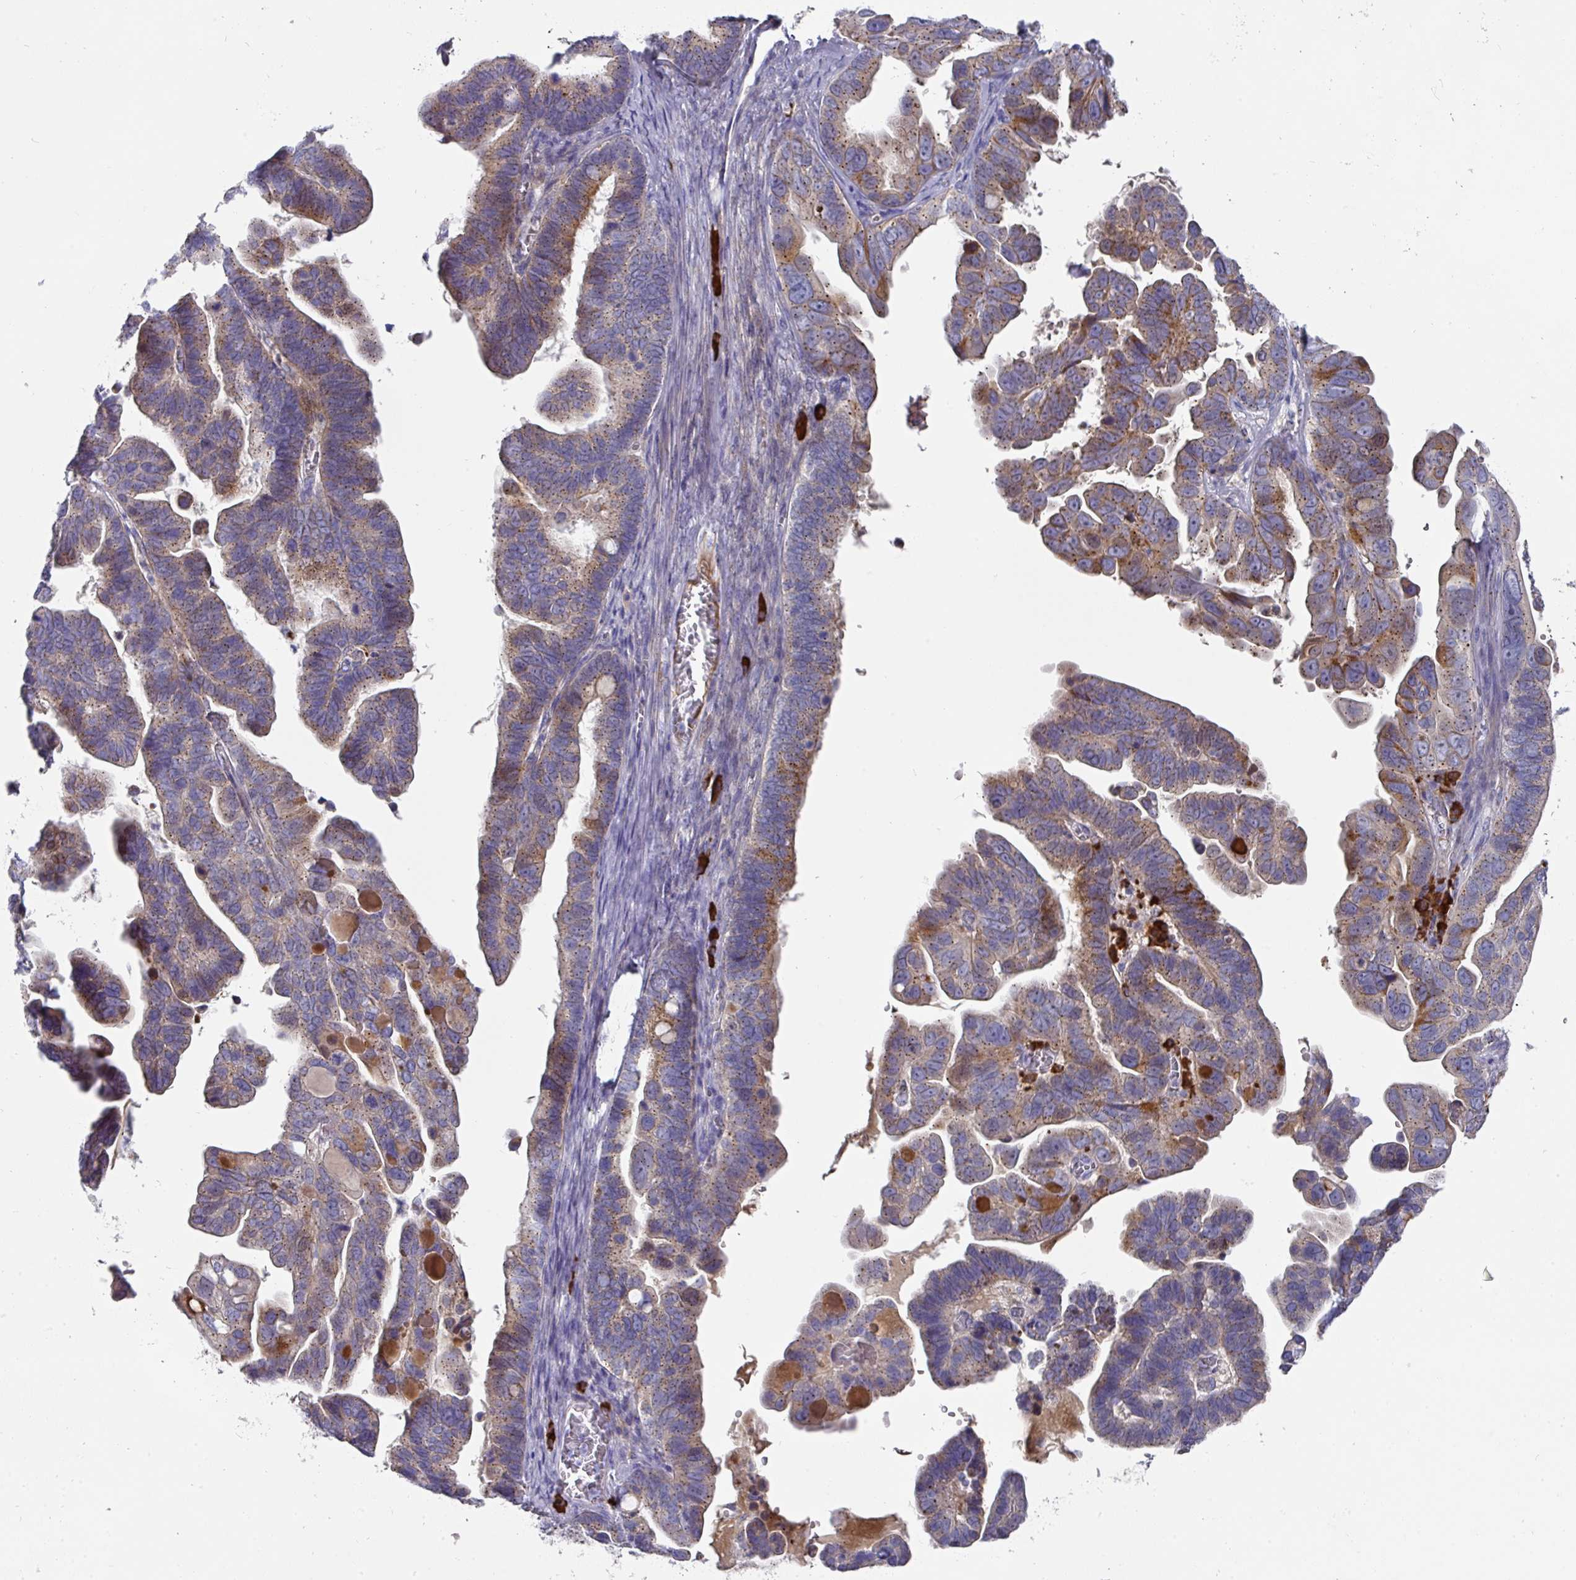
{"staining": {"intensity": "weak", "quantity": "25%-75%", "location": "cytoplasmic/membranous"}, "tissue": "ovarian cancer", "cell_type": "Tumor cells", "image_type": "cancer", "snomed": [{"axis": "morphology", "description": "Cystadenocarcinoma, serous, NOS"}, {"axis": "topography", "description": "Ovary"}], "caption": "Tumor cells exhibit weak cytoplasmic/membranous staining in approximately 25%-75% of cells in ovarian cancer.", "gene": "IL4R", "patient": {"sex": "female", "age": 56}}